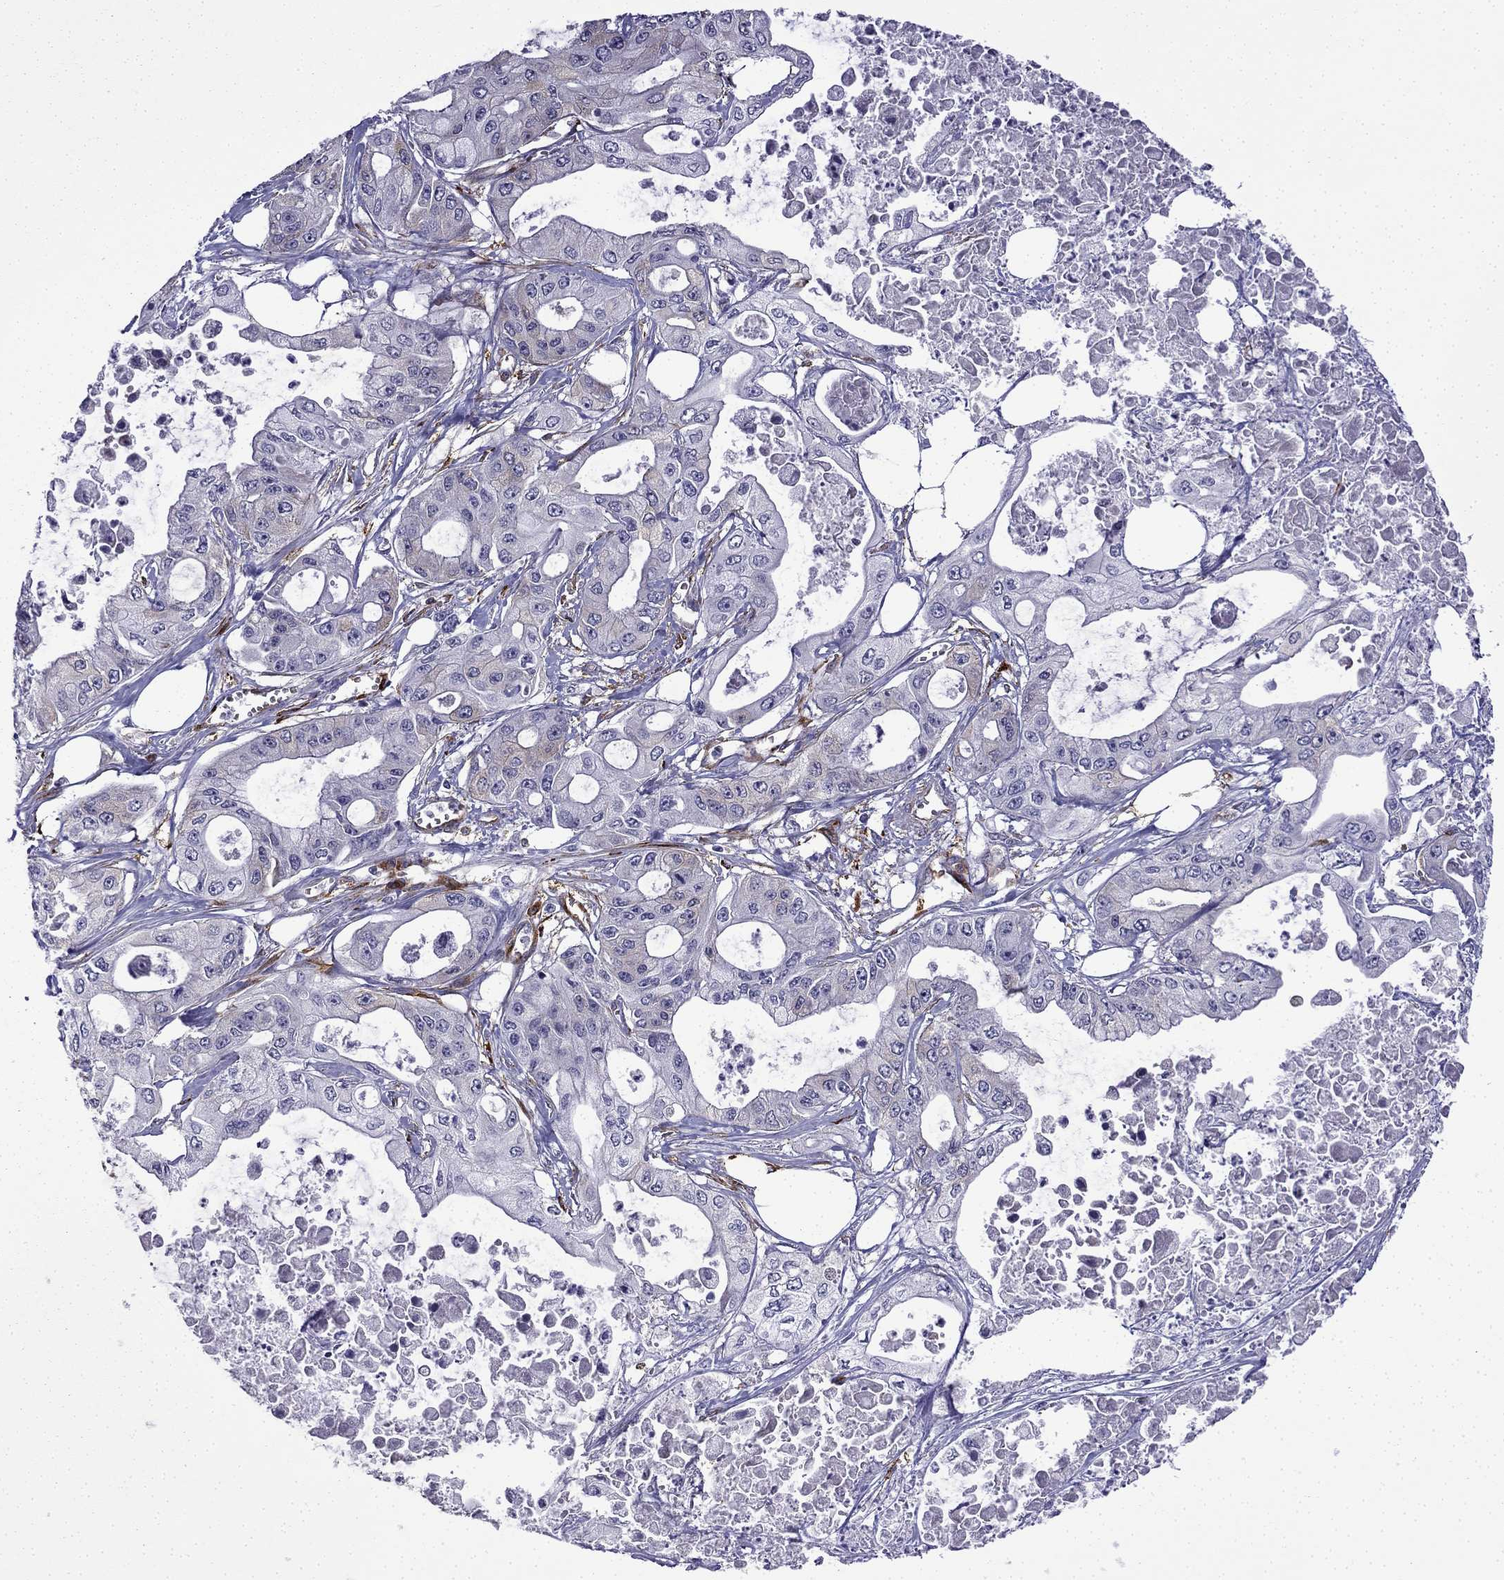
{"staining": {"intensity": "negative", "quantity": "none", "location": "none"}, "tissue": "pancreatic cancer", "cell_type": "Tumor cells", "image_type": "cancer", "snomed": [{"axis": "morphology", "description": "Adenocarcinoma, NOS"}, {"axis": "topography", "description": "Pancreas"}], "caption": "Micrograph shows no protein staining in tumor cells of pancreatic cancer (adenocarcinoma) tissue.", "gene": "MAP4", "patient": {"sex": "male", "age": 70}}